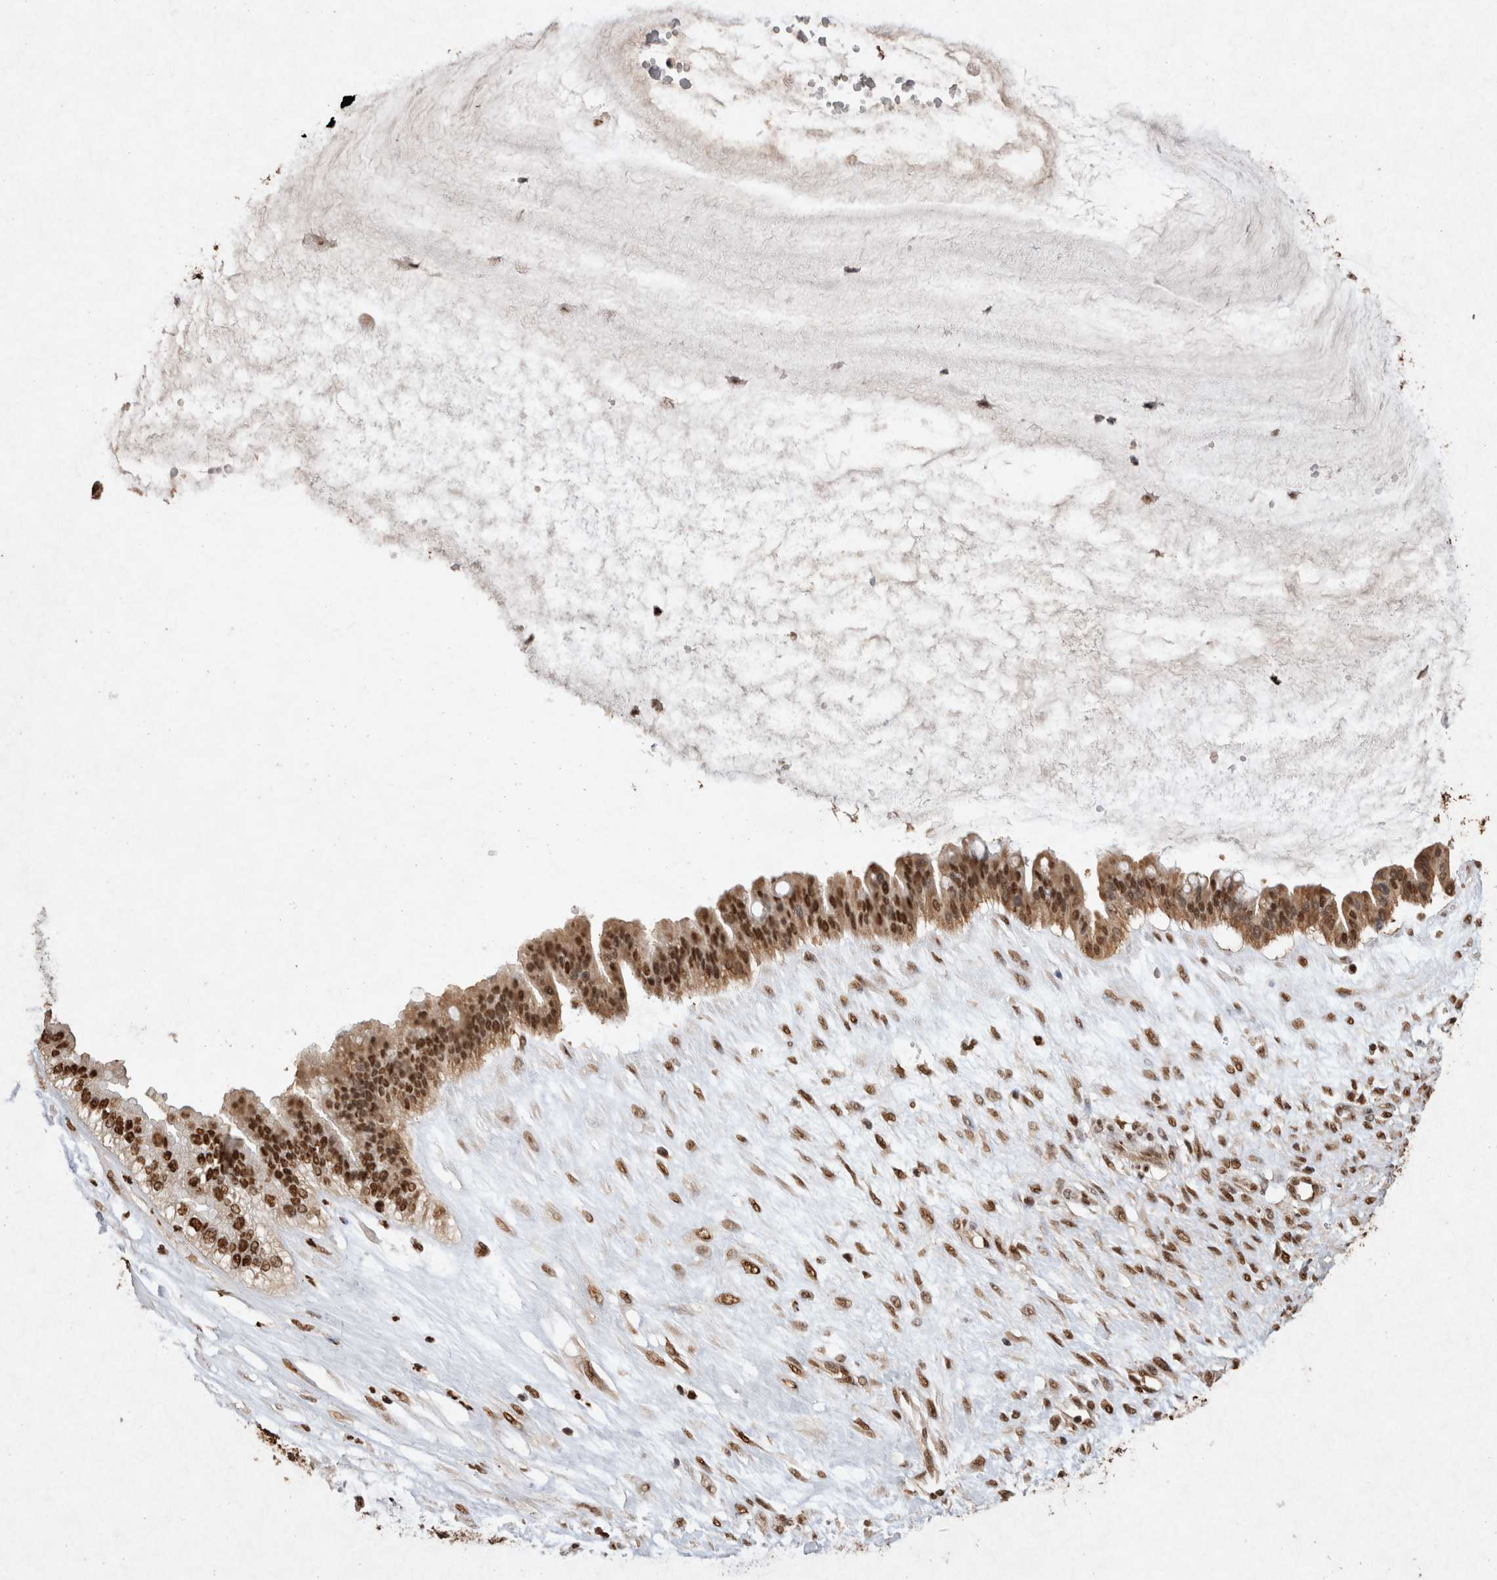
{"staining": {"intensity": "strong", "quantity": ">75%", "location": "cytoplasmic/membranous,nuclear"}, "tissue": "ovarian cancer", "cell_type": "Tumor cells", "image_type": "cancer", "snomed": [{"axis": "morphology", "description": "Cystadenocarcinoma, mucinous, NOS"}, {"axis": "topography", "description": "Ovary"}], "caption": "Protein analysis of ovarian cancer tissue reveals strong cytoplasmic/membranous and nuclear positivity in about >75% of tumor cells.", "gene": "HDGF", "patient": {"sex": "female", "age": 73}}